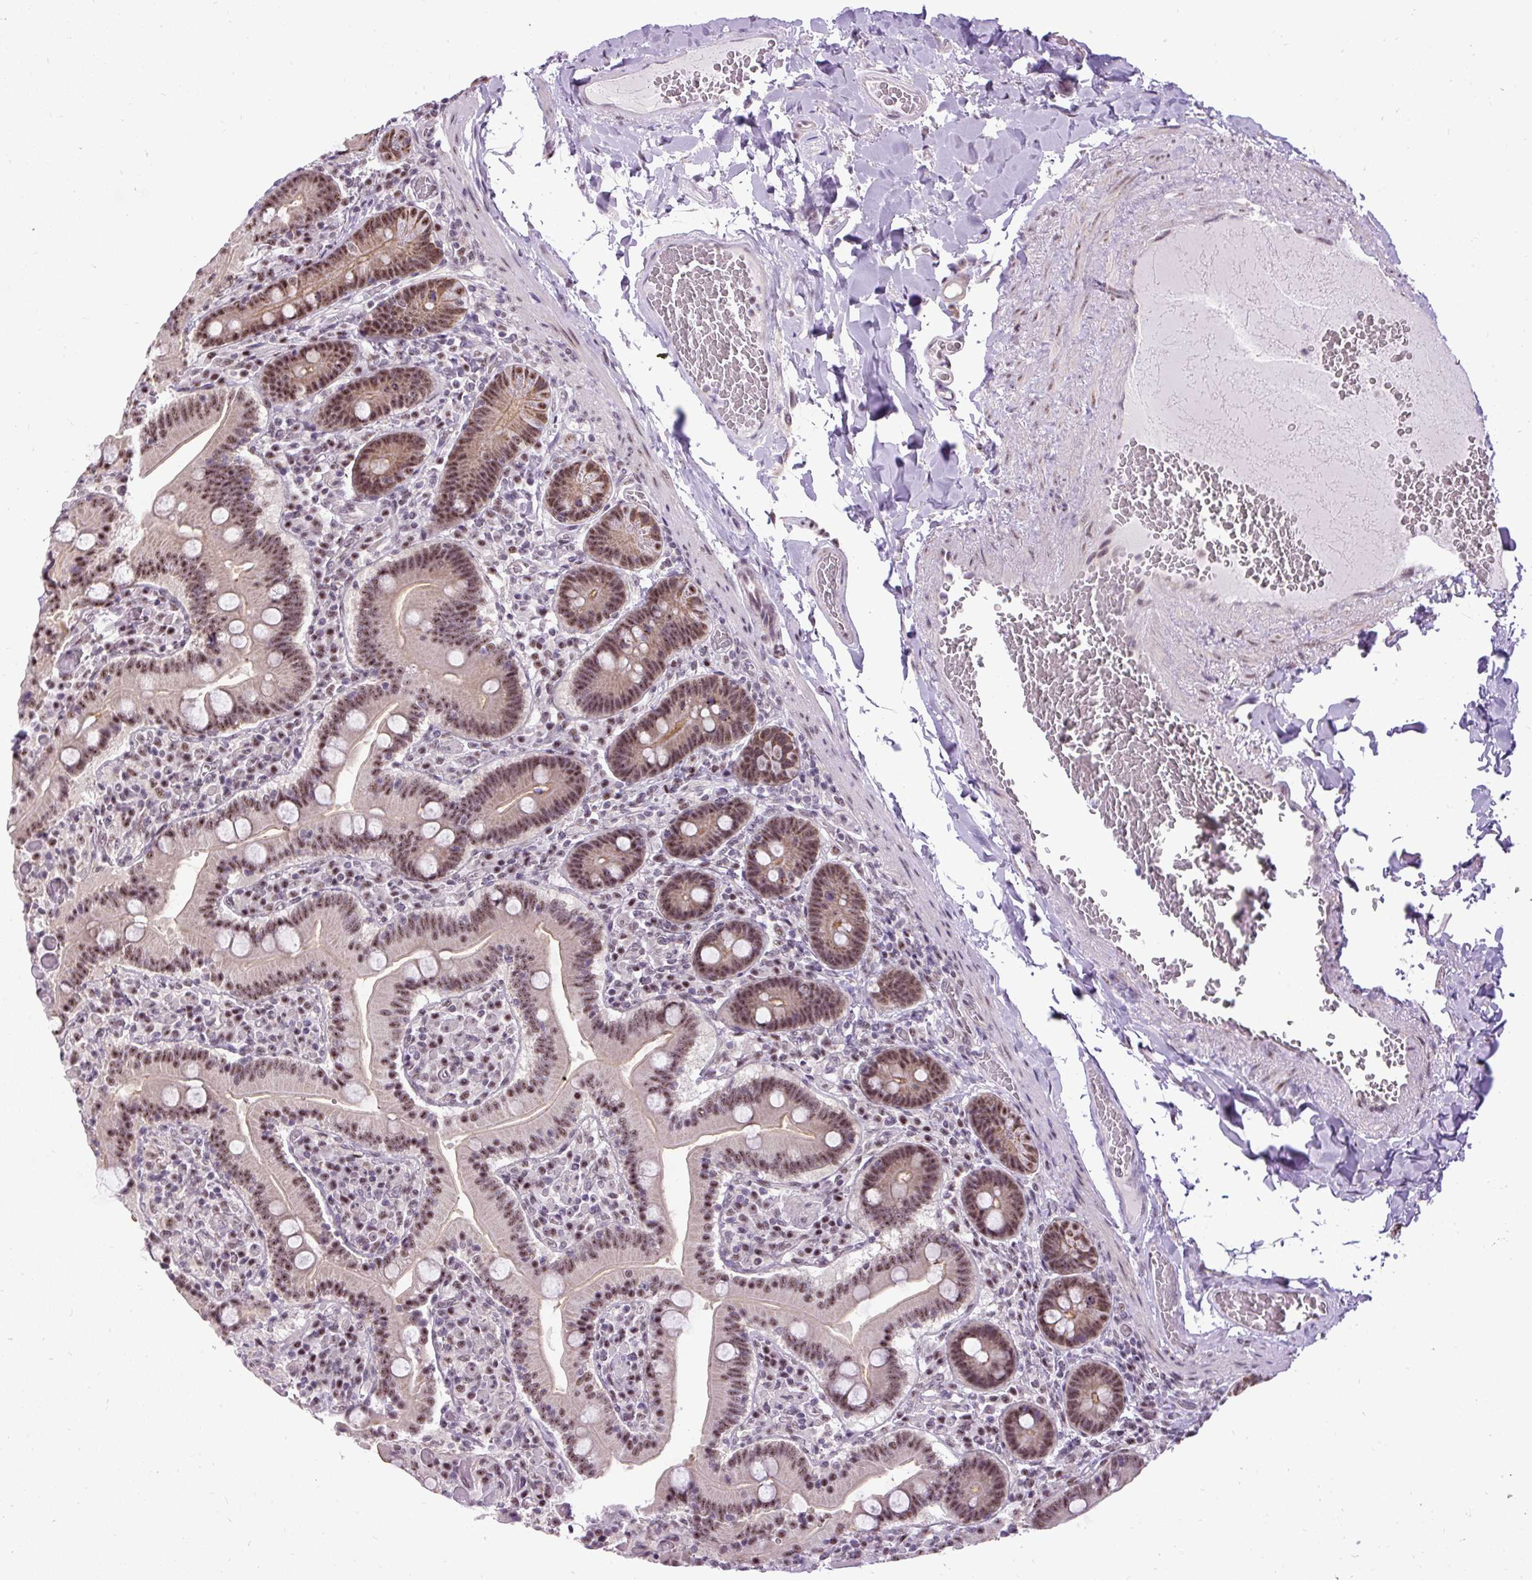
{"staining": {"intensity": "moderate", "quantity": ">75%", "location": "cytoplasmic/membranous,nuclear"}, "tissue": "duodenum", "cell_type": "Glandular cells", "image_type": "normal", "snomed": [{"axis": "morphology", "description": "Normal tissue, NOS"}, {"axis": "topography", "description": "Duodenum"}], "caption": "A medium amount of moderate cytoplasmic/membranous,nuclear staining is appreciated in about >75% of glandular cells in benign duodenum. The protein is stained brown, and the nuclei are stained in blue (DAB IHC with brightfield microscopy, high magnification).", "gene": "SMC5", "patient": {"sex": "female", "age": 62}}